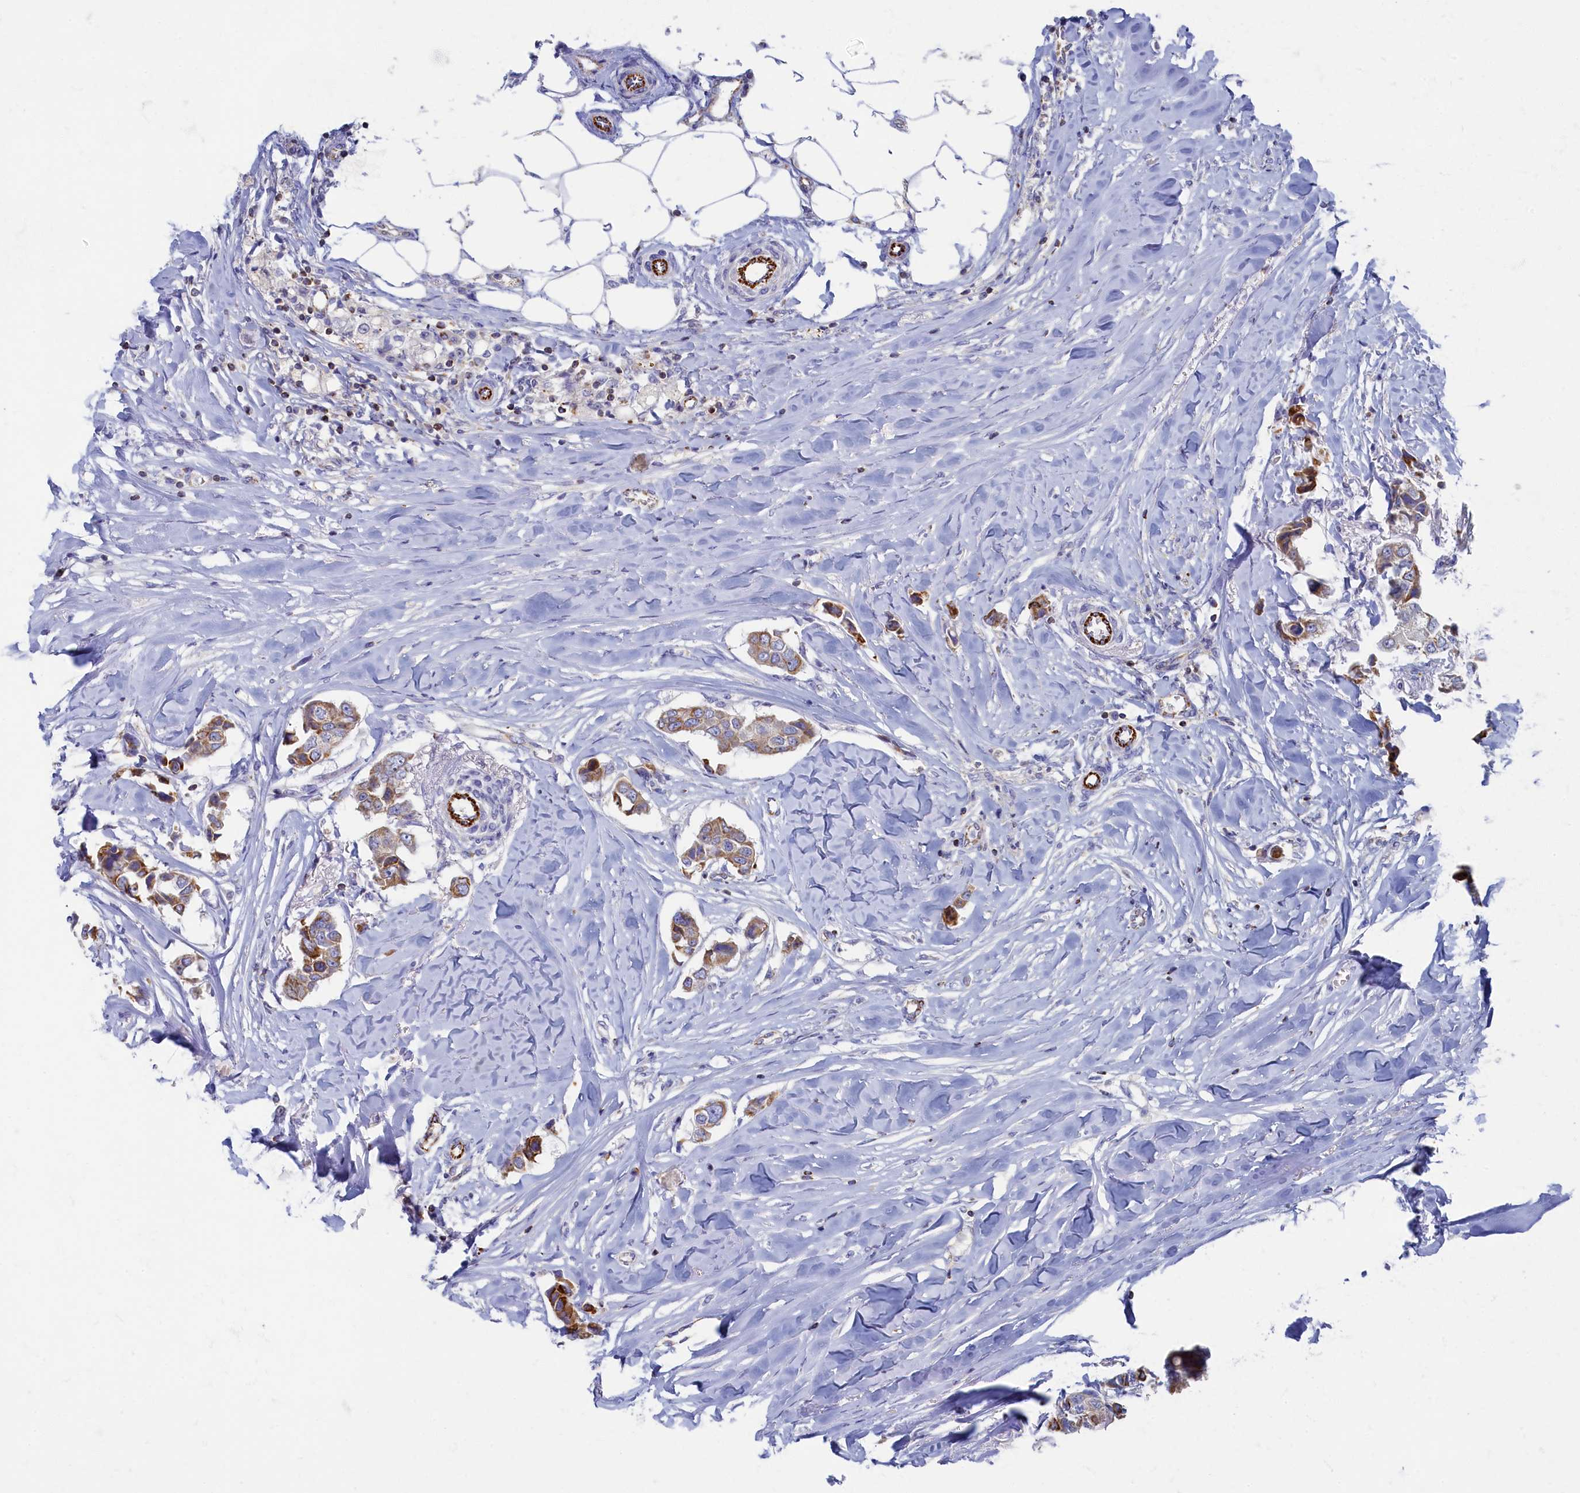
{"staining": {"intensity": "moderate", "quantity": ">75%", "location": "cytoplasmic/membranous"}, "tissue": "breast cancer", "cell_type": "Tumor cells", "image_type": "cancer", "snomed": [{"axis": "morphology", "description": "Duct carcinoma"}, {"axis": "topography", "description": "Breast"}], "caption": "This is a micrograph of immunohistochemistry staining of breast cancer, which shows moderate expression in the cytoplasmic/membranous of tumor cells.", "gene": "OCIAD2", "patient": {"sex": "female", "age": 80}}